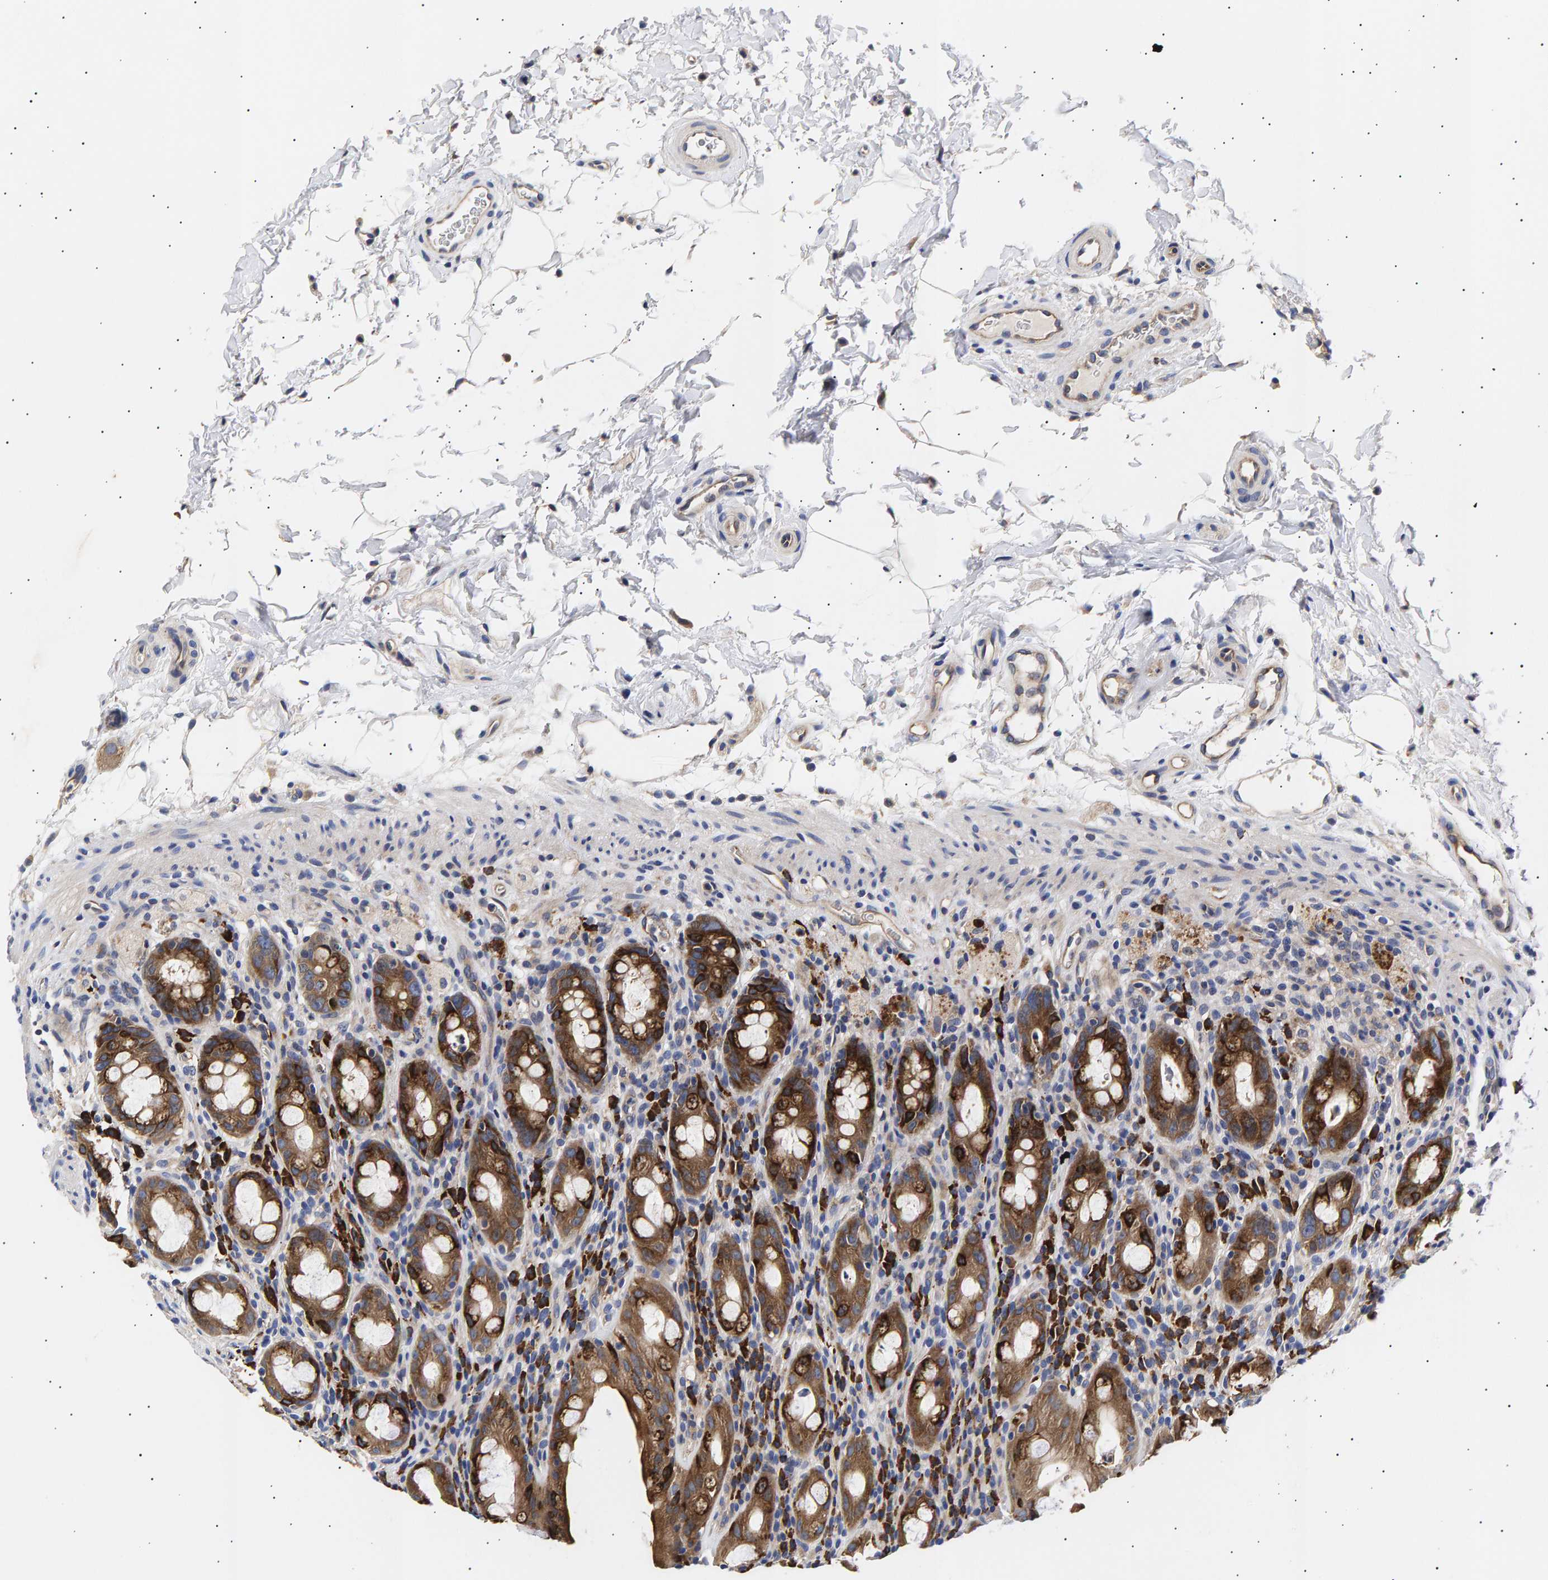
{"staining": {"intensity": "moderate", "quantity": ">75%", "location": "cytoplasmic/membranous"}, "tissue": "rectum", "cell_type": "Glandular cells", "image_type": "normal", "snomed": [{"axis": "morphology", "description": "Normal tissue, NOS"}, {"axis": "topography", "description": "Rectum"}], "caption": "This is a histology image of IHC staining of normal rectum, which shows moderate expression in the cytoplasmic/membranous of glandular cells.", "gene": "ANKRD40", "patient": {"sex": "male", "age": 44}}